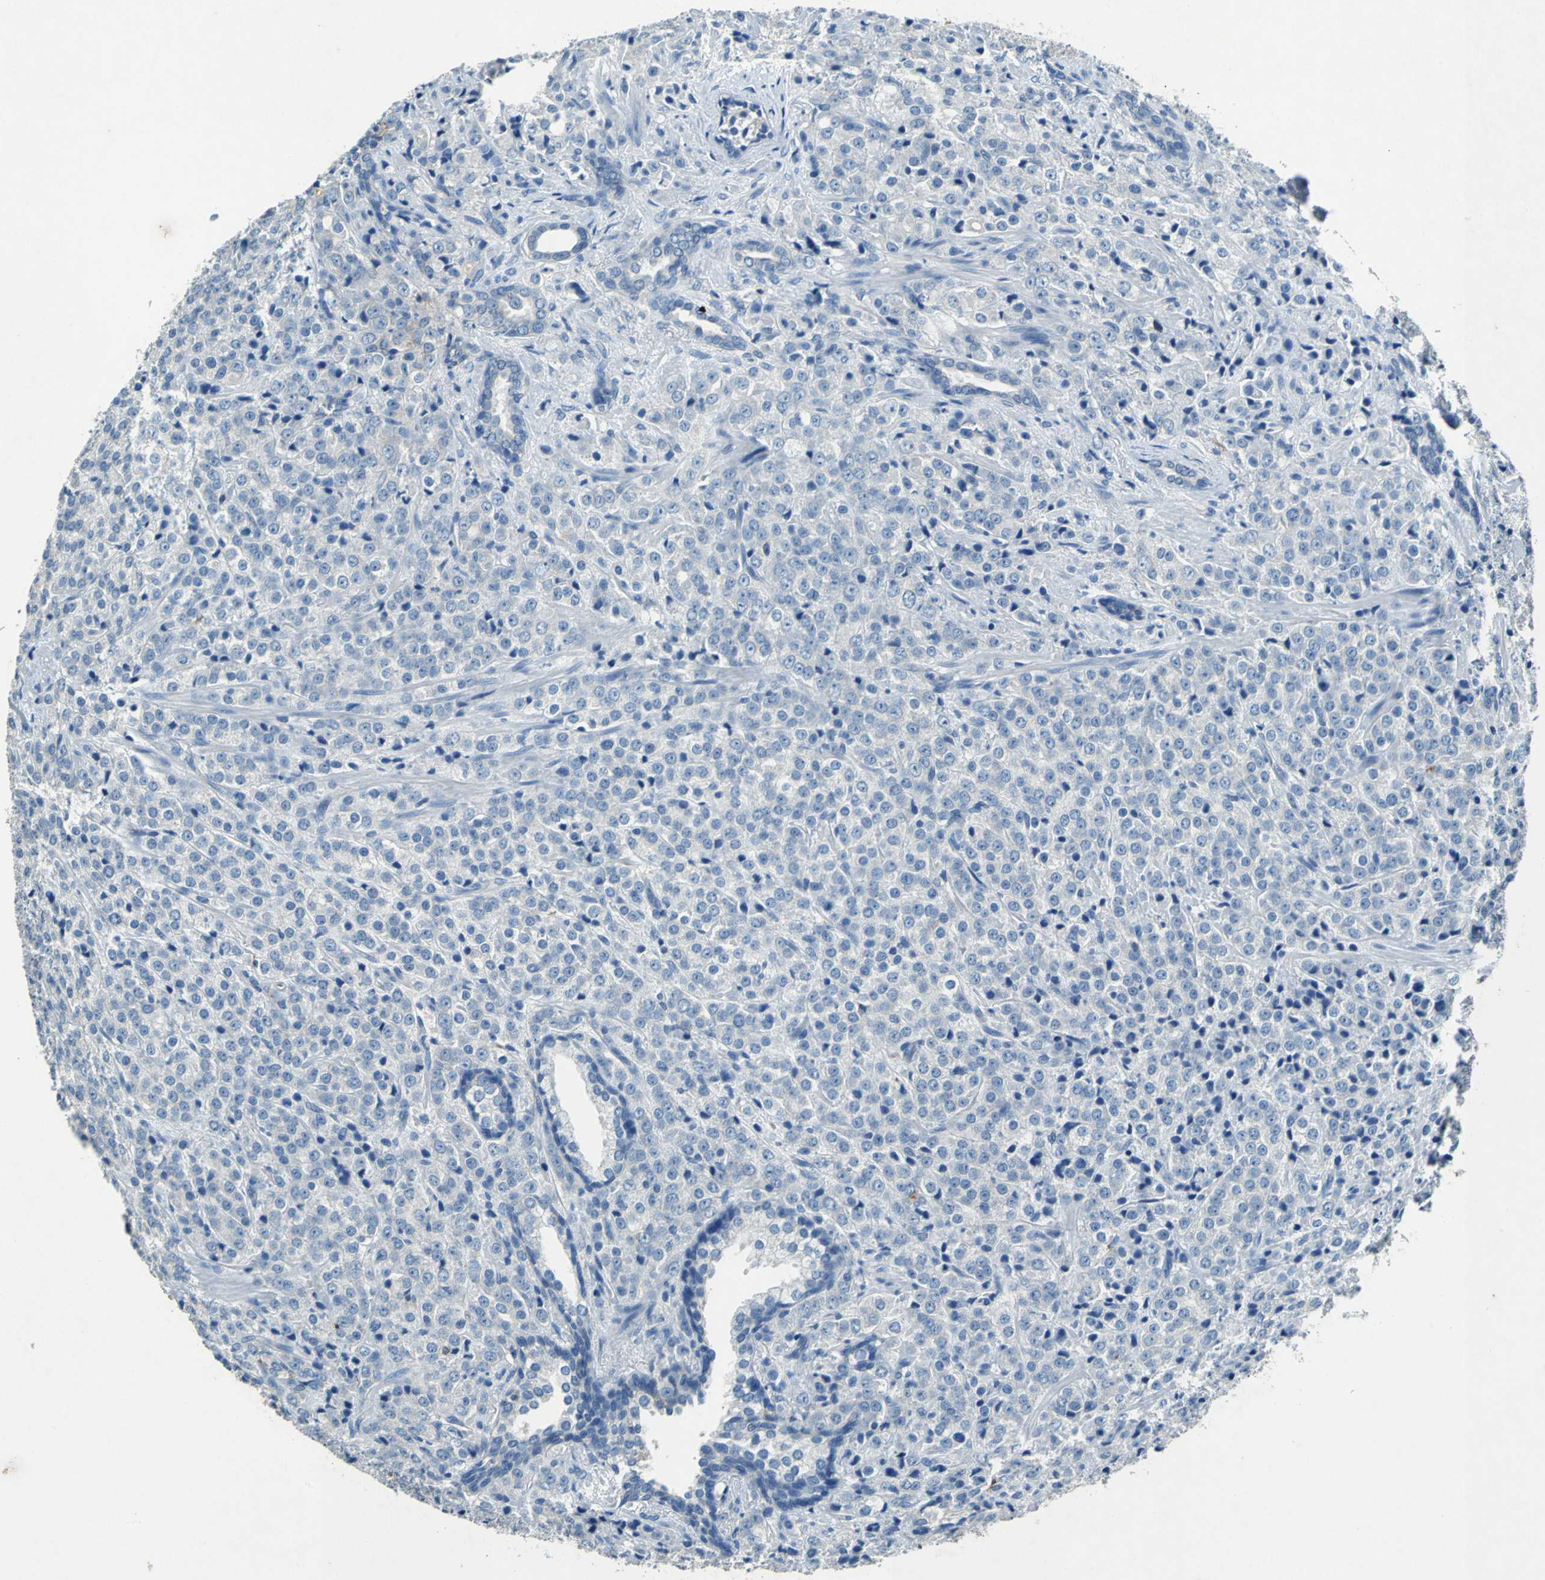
{"staining": {"intensity": "negative", "quantity": "none", "location": "none"}, "tissue": "prostate cancer", "cell_type": "Tumor cells", "image_type": "cancer", "snomed": [{"axis": "morphology", "description": "Adenocarcinoma, Medium grade"}, {"axis": "topography", "description": "Prostate"}], "caption": "Immunohistochemical staining of medium-grade adenocarcinoma (prostate) exhibits no significant expression in tumor cells.", "gene": "RPS13", "patient": {"sex": "male", "age": 70}}